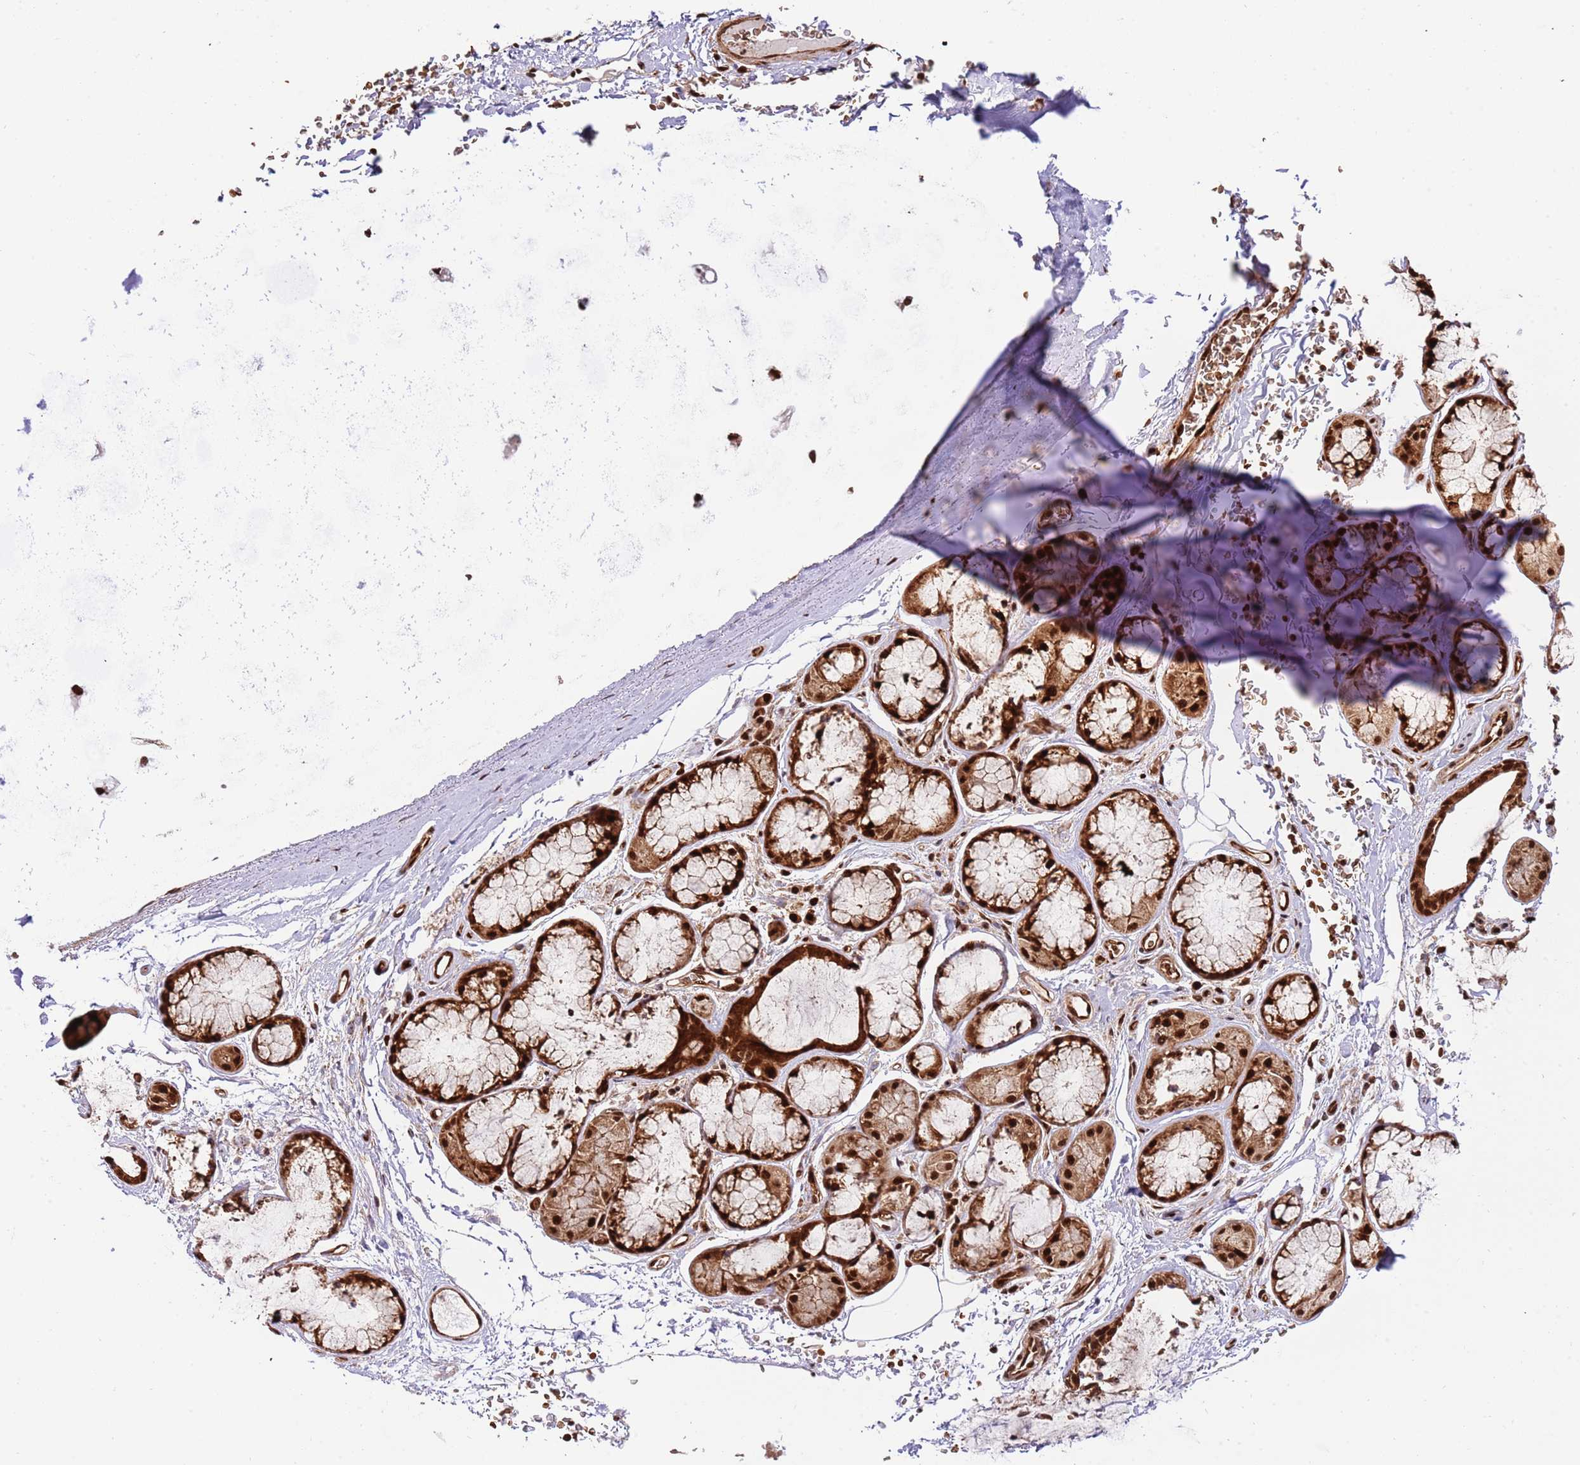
{"staining": {"intensity": "strong", "quantity": ">75%", "location": "nuclear"}, "tissue": "soft tissue", "cell_type": "Chondrocytes", "image_type": "normal", "snomed": [{"axis": "morphology", "description": "Normal tissue, NOS"}, {"axis": "topography", "description": "Cartilage tissue"}], "caption": "Immunohistochemical staining of normal human soft tissue demonstrates strong nuclear protein expression in about >75% of chondrocytes.", "gene": "RIF1", "patient": {"sex": "male", "age": 73}}